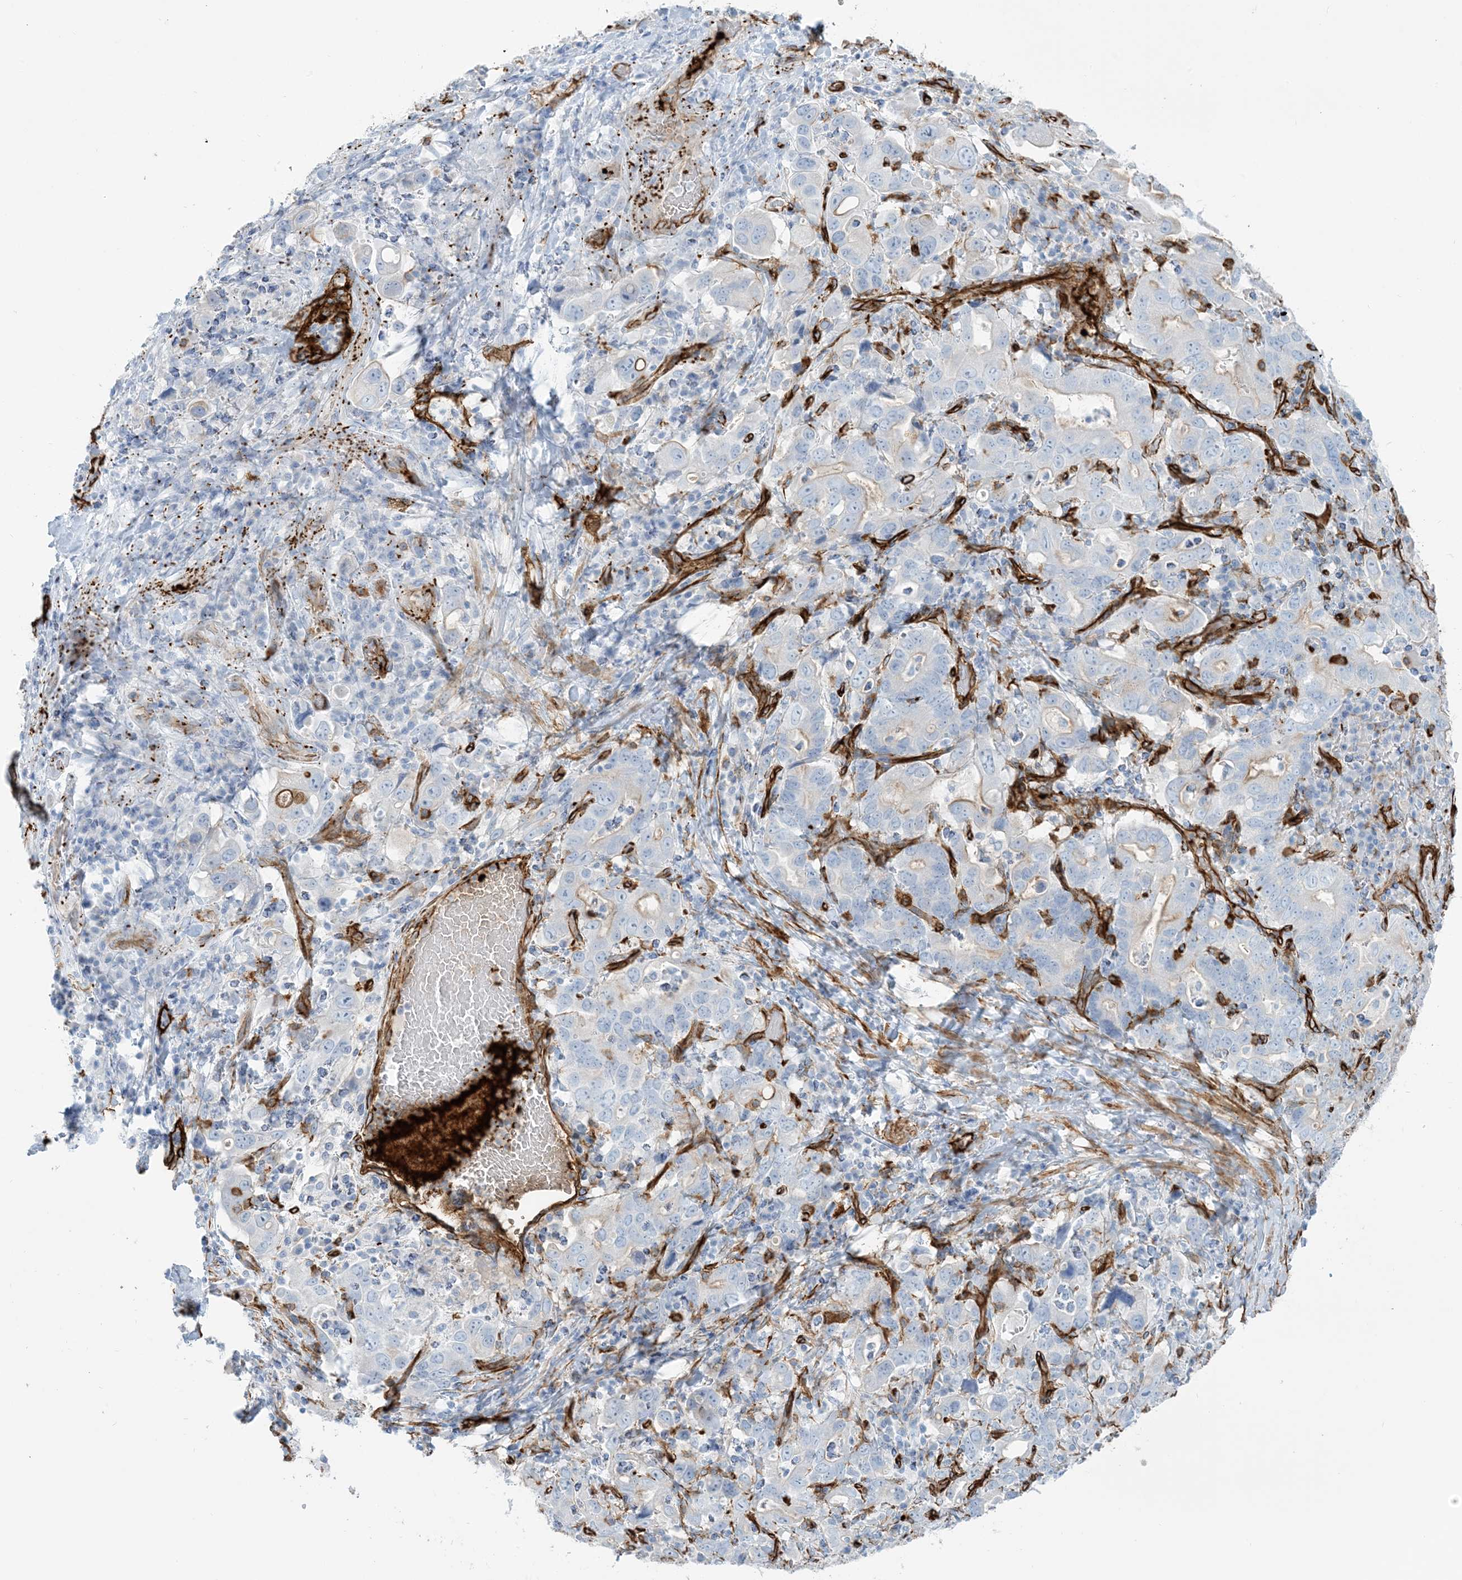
{"staining": {"intensity": "weak", "quantity": "<25%", "location": "cytoplasmic/membranous"}, "tissue": "stomach cancer", "cell_type": "Tumor cells", "image_type": "cancer", "snomed": [{"axis": "morphology", "description": "Adenocarcinoma, NOS"}, {"axis": "topography", "description": "Stomach, upper"}], "caption": "Human adenocarcinoma (stomach) stained for a protein using immunohistochemistry displays no staining in tumor cells.", "gene": "EPS8L3", "patient": {"sex": "male", "age": 62}}